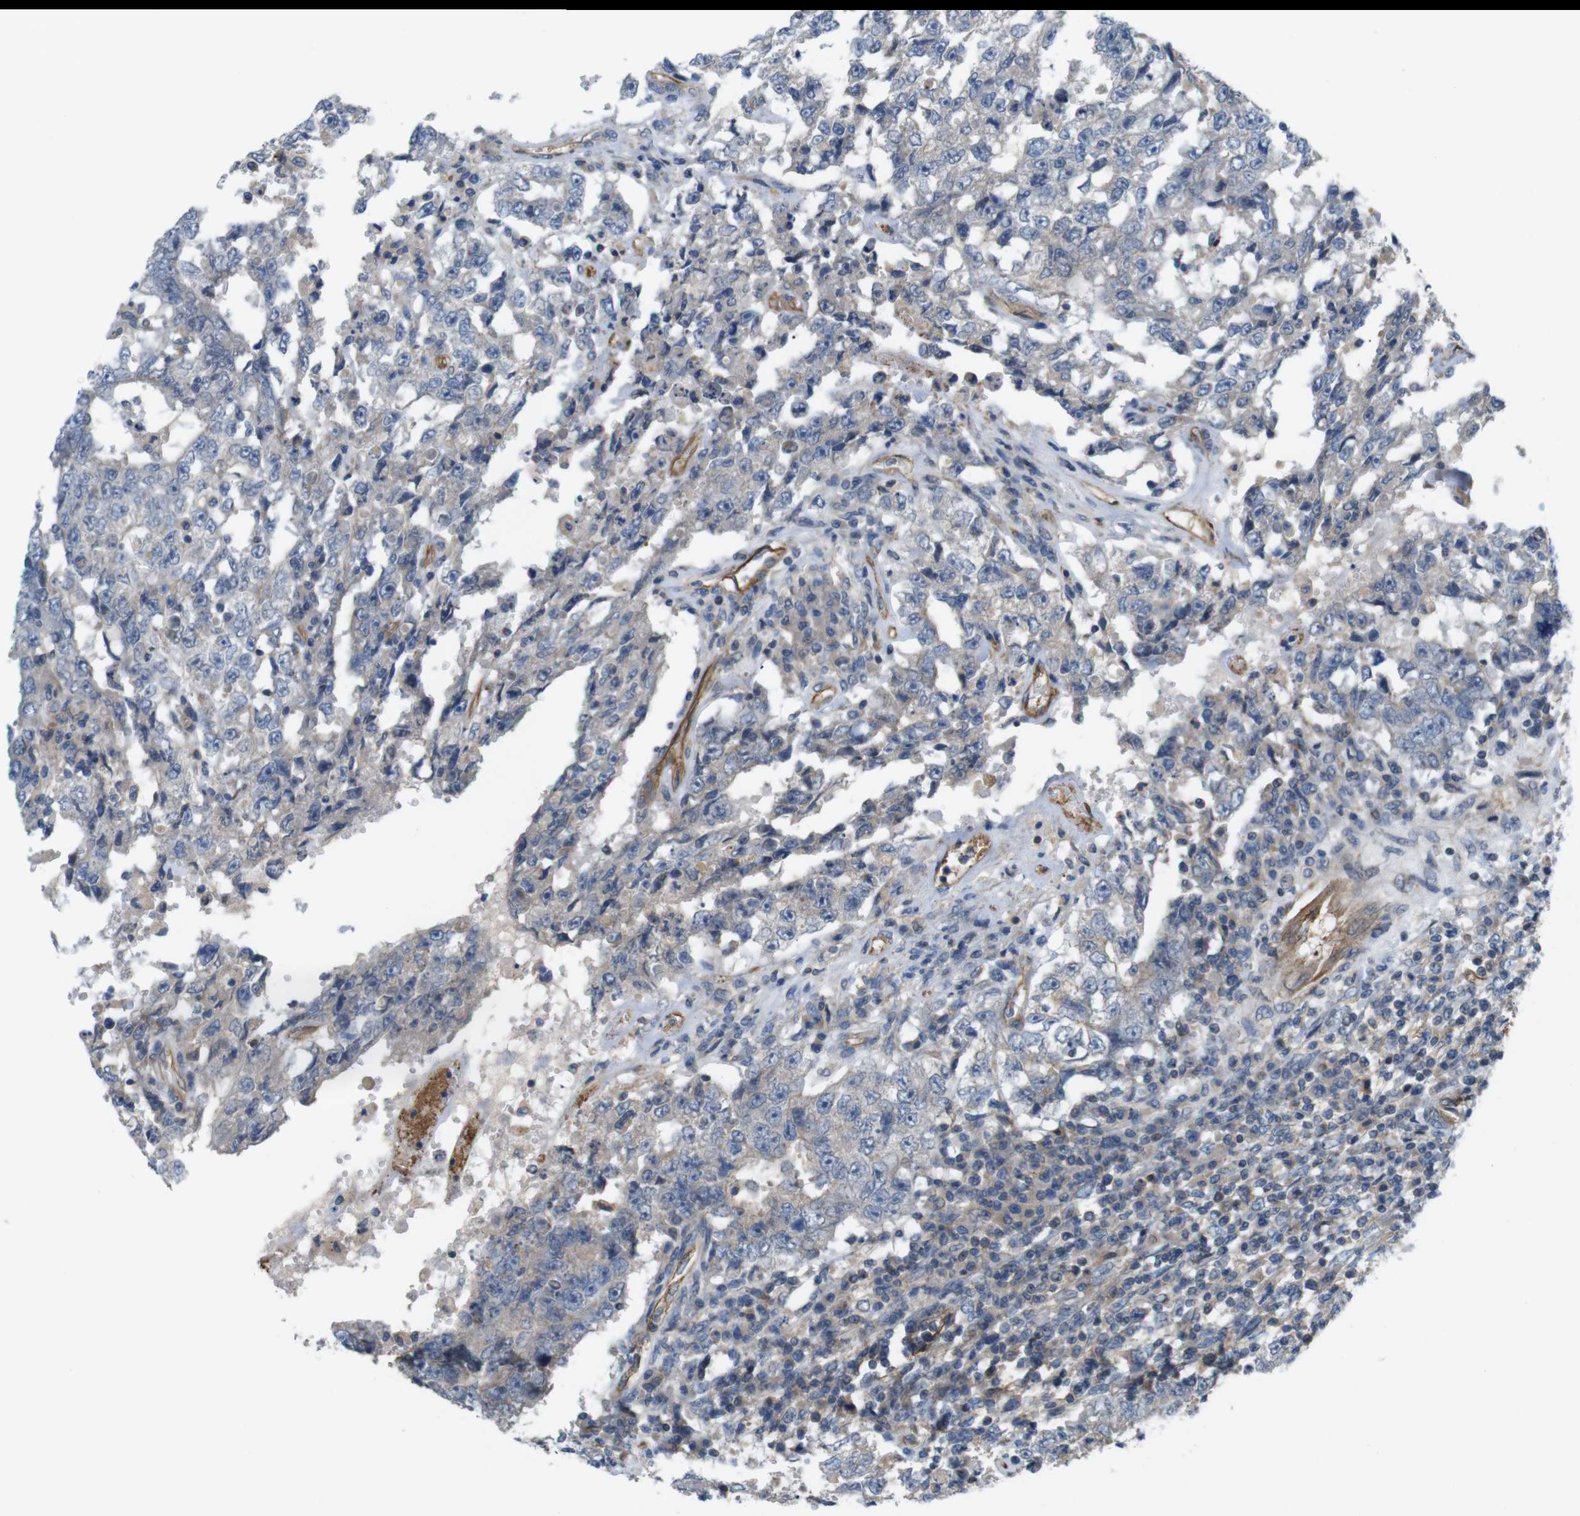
{"staining": {"intensity": "weak", "quantity": "25%-75%", "location": "cytoplasmic/membranous"}, "tissue": "testis cancer", "cell_type": "Tumor cells", "image_type": "cancer", "snomed": [{"axis": "morphology", "description": "Carcinoma, Embryonal, NOS"}, {"axis": "topography", "description": "Testis"}], "caption": "Immunohistochemistry (DAB (3,3'-diaminobenzidine)) staining of human embryonal carcinoma (testis) demonstrates weak cytoplasmic/membranous protein expression in about 25%-75% of tumor cells. The staining is performed using DAB brown chromogen to label protein expression. The nuclei are counter-stained blue using hematoxylin.", "gene": "BVES", "patient": {"sex": "male", "age": 26}}